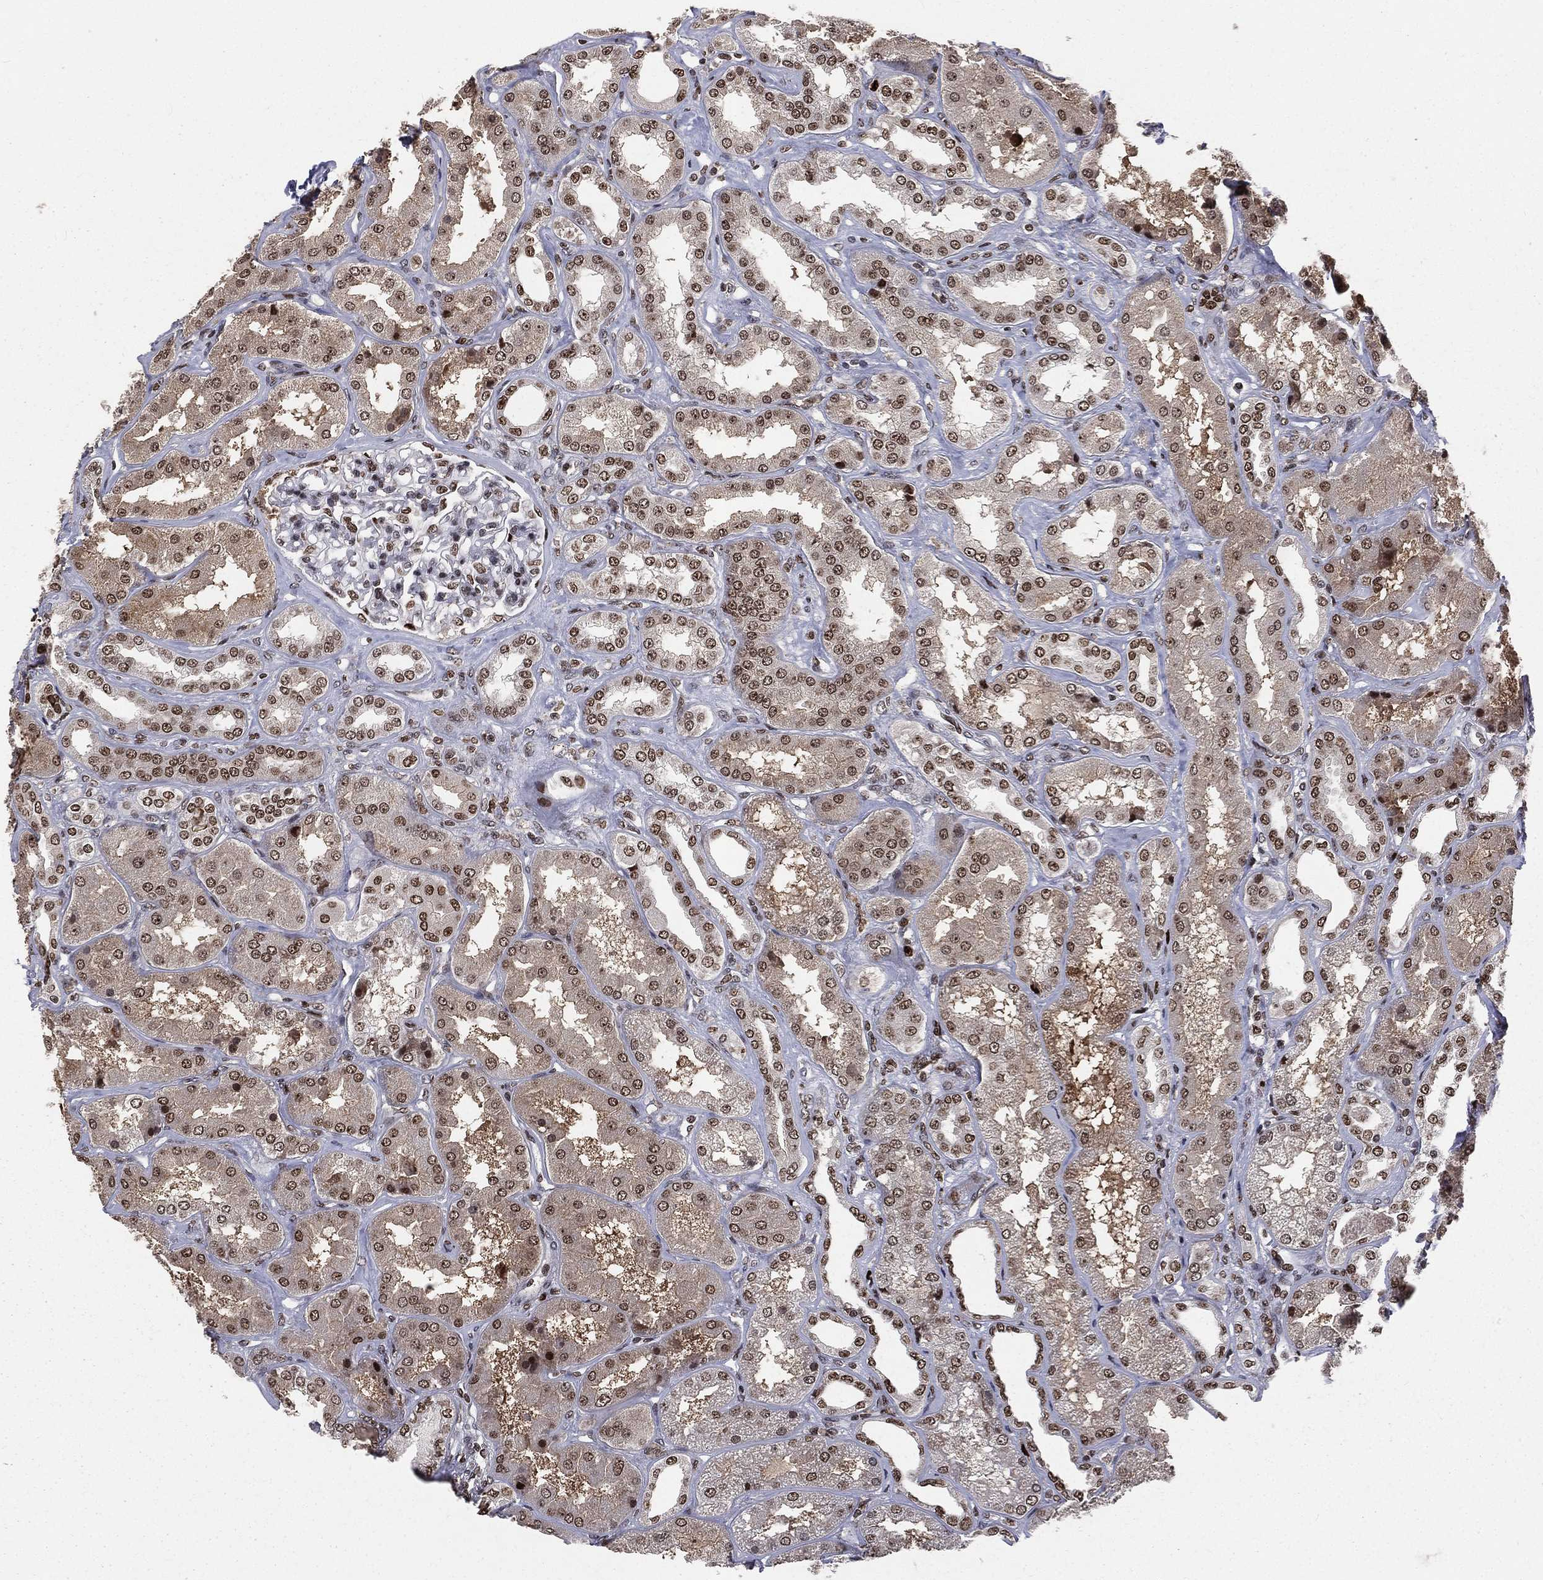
{"staining": {"intensity": "strong", "quantity": "25%-75%", "location": "nuclear"}, "tissue": "kidney", "cell_type": "Cells in glomeruli", "image_type": "normal", "snomed": [{"axis": "morphology", "description": "Normal tissue, NOS"}, {"axis": "topography", "description": "Kidney"}], "caption": "A brown stain highlights strong nuclear staining of a protein in cells in glomeruli of benign kidney. (DAB (3,3'-diaminobenzidine) IHC, brown staining for protein, blue staining for nuclei).", "gene": "POLB", "patient": {"sex": "female", "age": 56}}